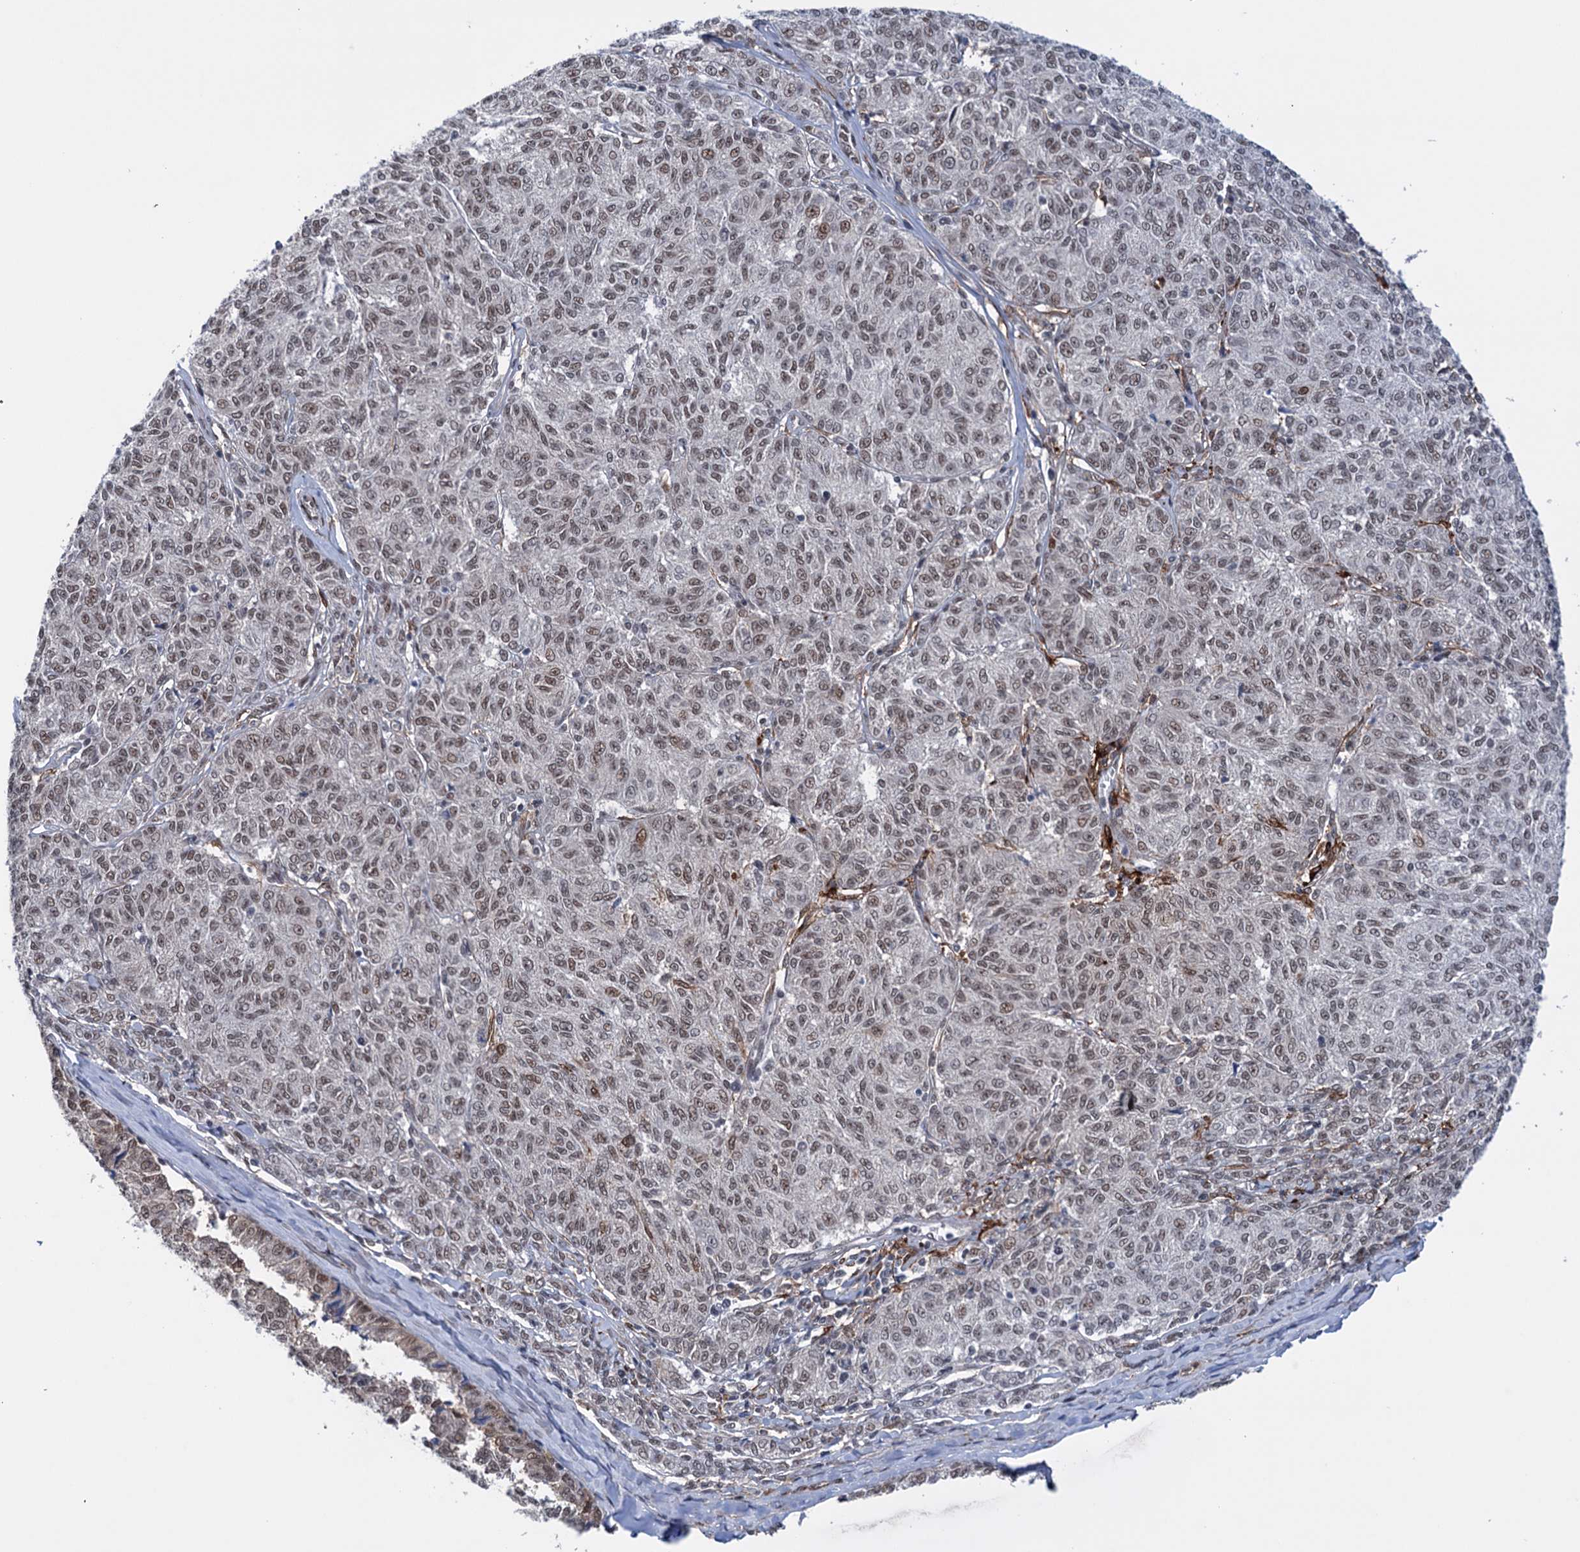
{"staining": {"intensity": "moderate", "quantity": "25%-75%", "location": "nuclear"}, "tissue": "melanoma", "cell_type": "Tumor cells", "image_type": "cancer", "snomed": [{"axis": "morphology", "description": "Malignant melanoma, NOS"}, {"axis": "topography", "description": "Skin"}], "caption": "This is a micrograph of immunohistochemistry staining of malignant melanoma, which shows moderate staining in the nuclear of tumor cells.", "gene": "FAM53A", "patient": {"sex": "female", "age": 72}}